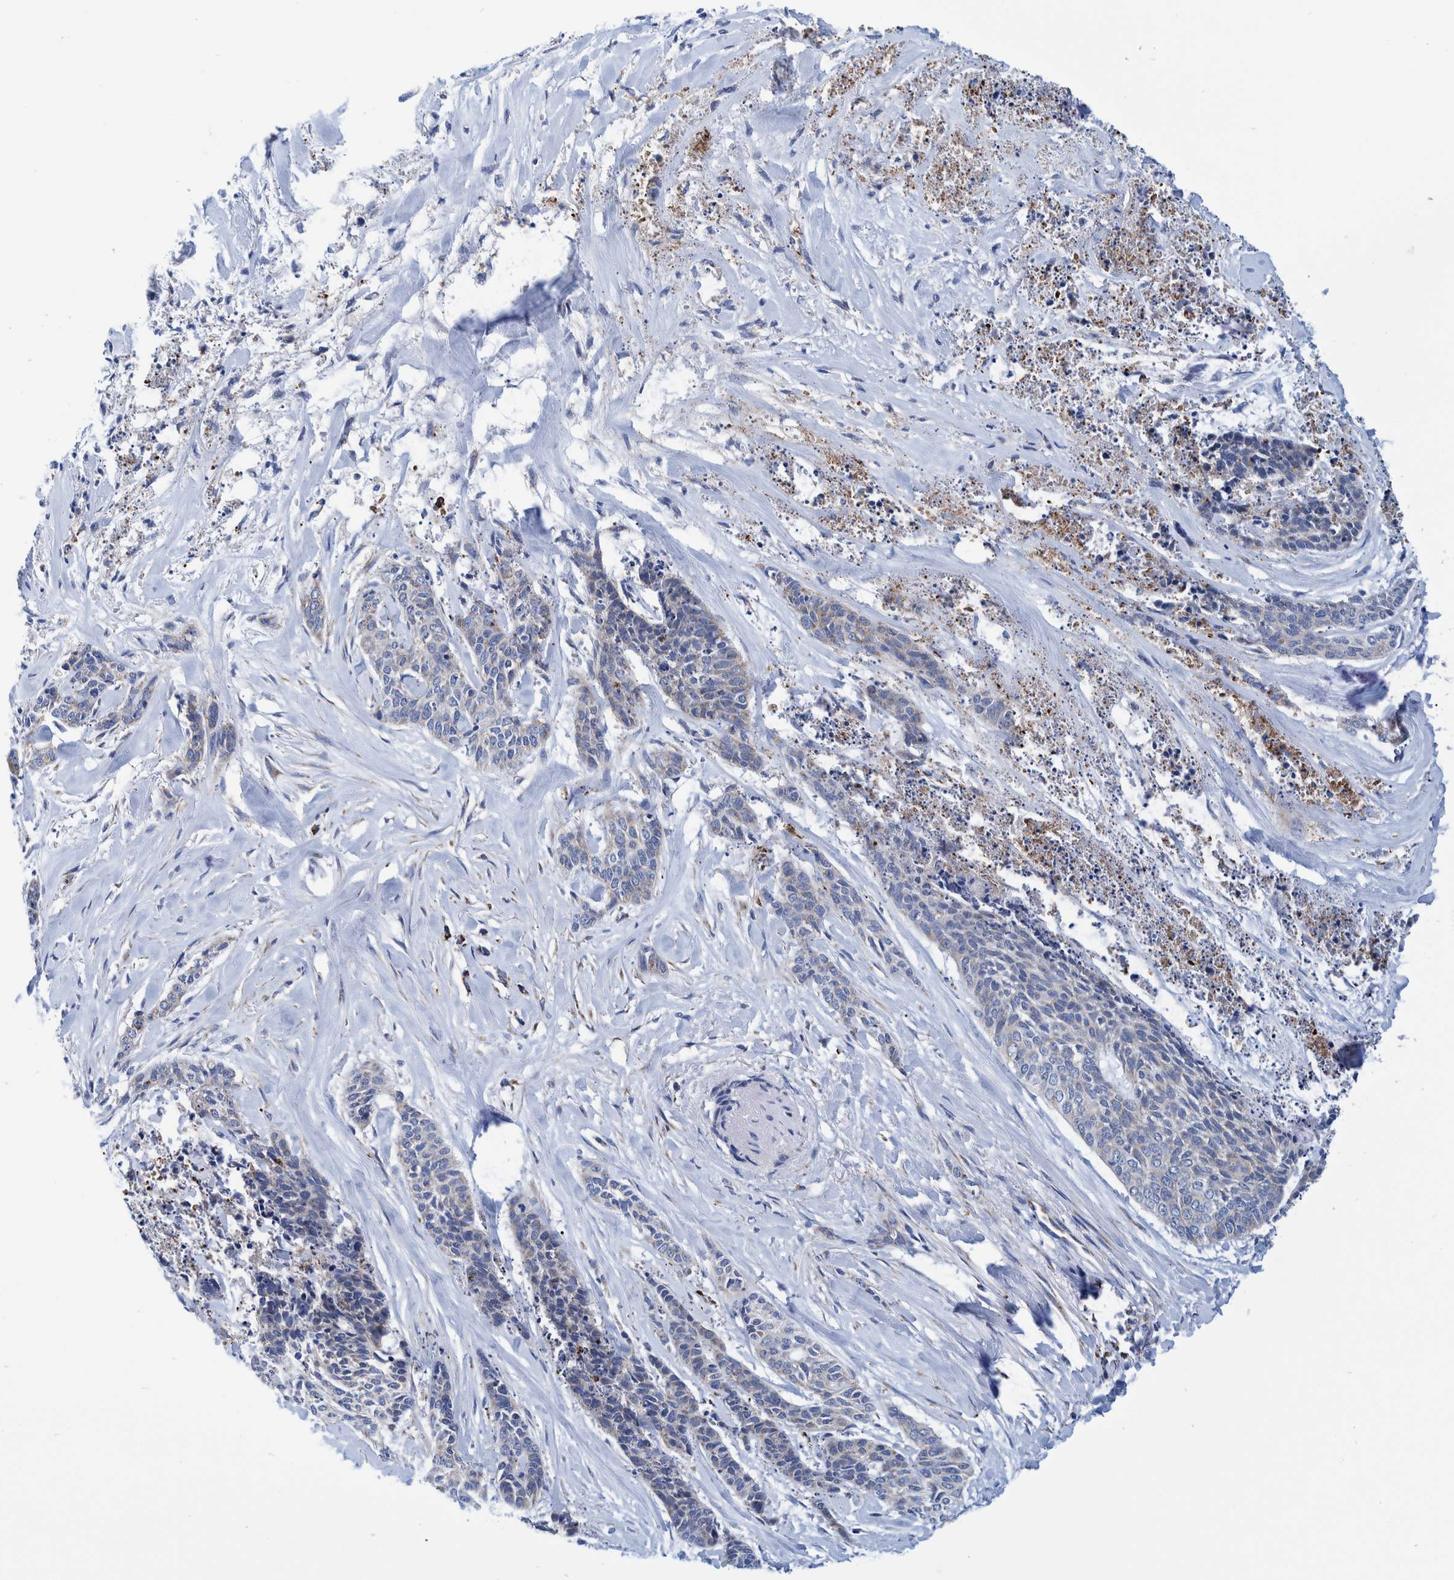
{"staining": {"intensity": "negative", "quantity": "none", "location": "none"}, "tissue": "skin cancer", "cell_type": "Tumor cells", "image_type": "cancer", "snomed": [{"axis": "morphology", "description": "Basal cell carcinoma"}, {"axis": "topography", "description": "Skin"}], "caption": "Protein analysis of skin cancer exhibits no significant expression in tumor cells.", "gene": "BZW2", "patient": {"sex": "female", "age": 64}}